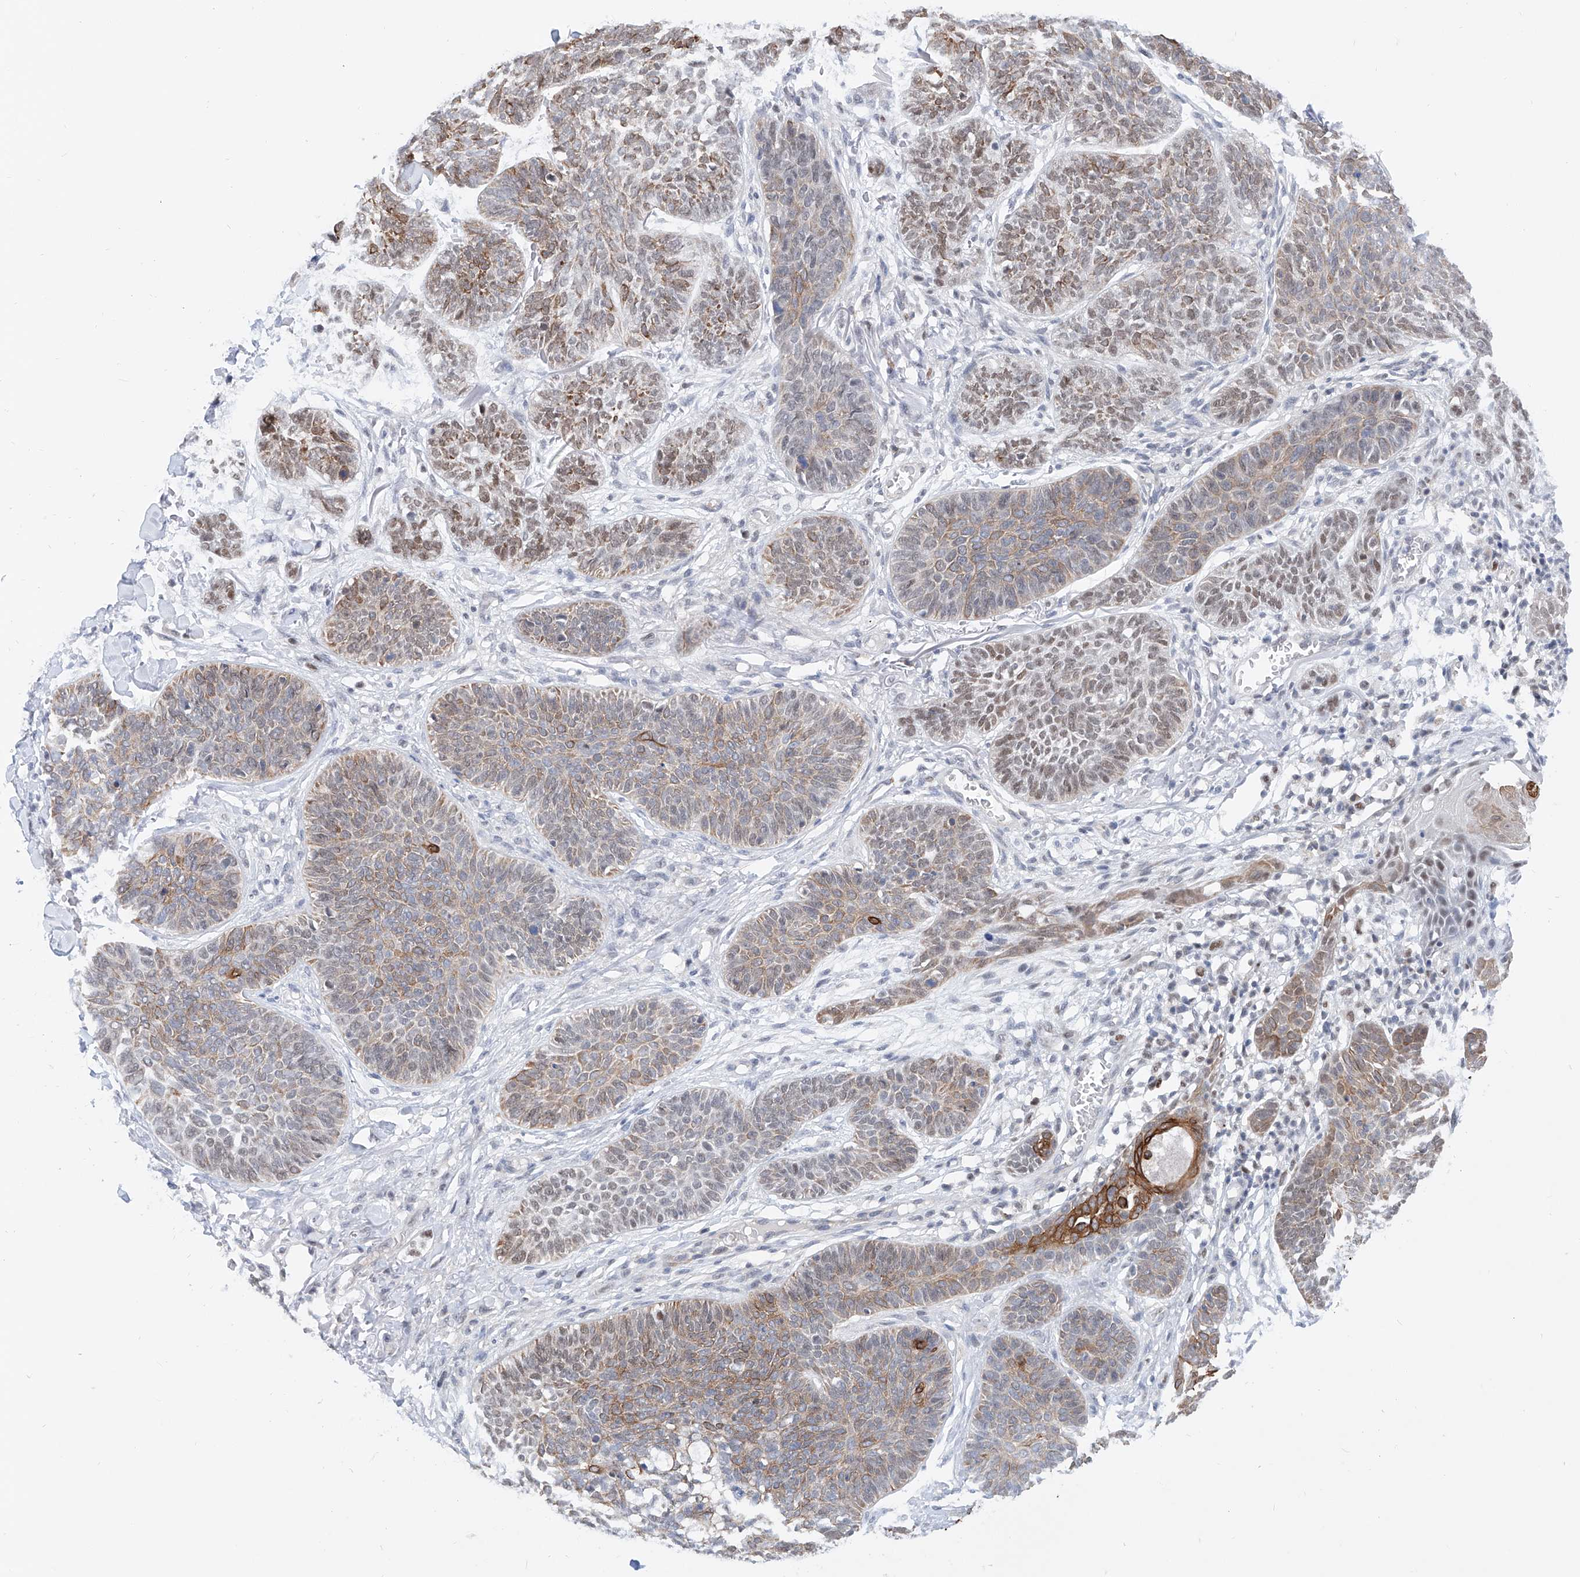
{"staining": {"intensity": "moderate", "quantity": "25%-75%", "location": "cytoplasmic/membranous,nuclear"}, "tissue": "skin cancer", "cell_type": "Tumor cells", "image_type": "cancer", "snomed": [{"axis": "morphology", "description": "Basal cell carcinoma"}, {"axis": "topography", "description": "Skin"}], "caption": "A brown stain labels moderate cytoplasmic/membranous and nuclear staining of a protein in basal cell carcinoma (skin) tumor cells.", "gene": "SNRNP200", "patient": {"sex": "male", "age": 85}}